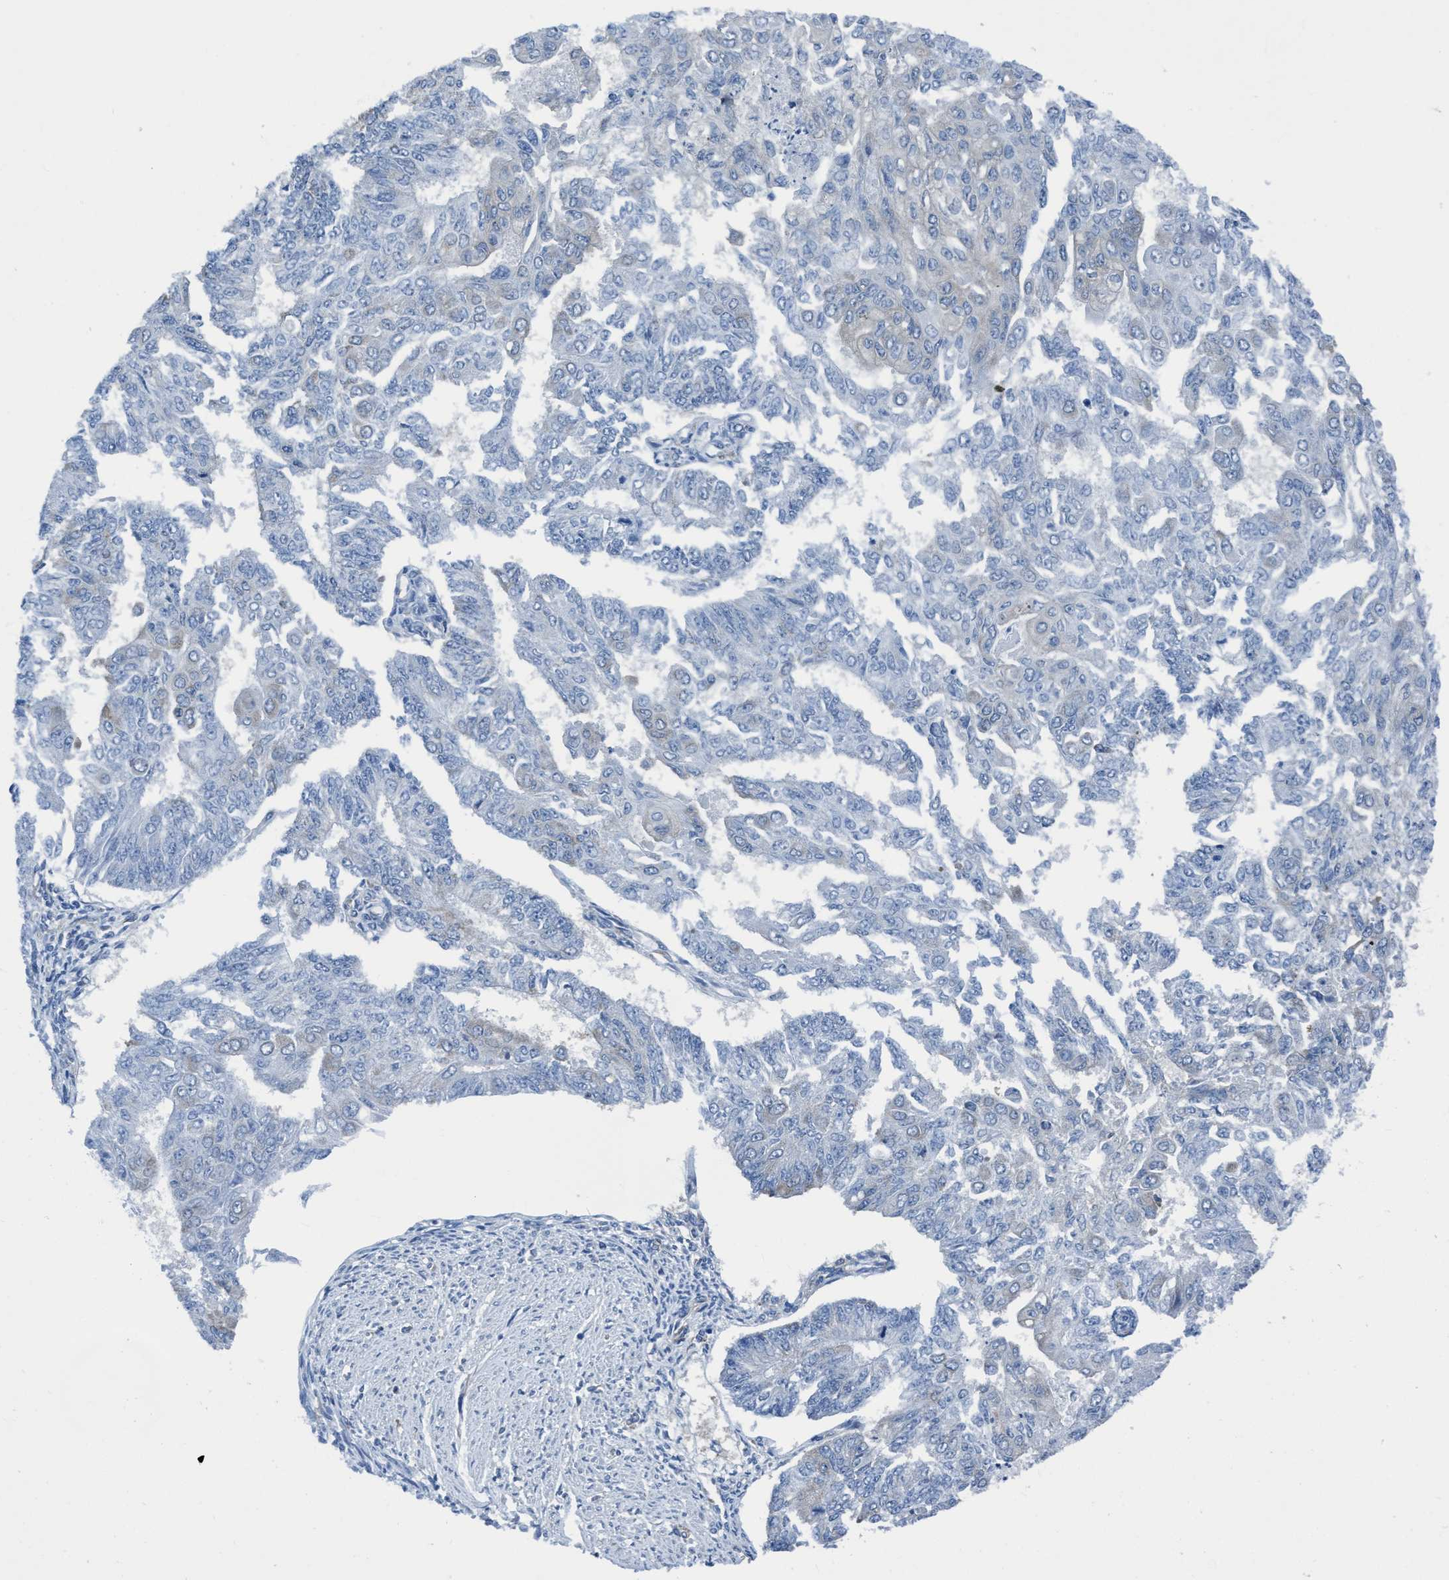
{"staining": {"intensity": "negative", "quantity": "none", "location": "none"}, "tissue": "endometrial cancer", "cell_type": "Tumor cells", "image_type": "cancer", "snomed": [{"axis": "morphology", "description": "Adenocarcinoma, NOS"}, {"axis": "topography", "description": "Endometrium"}], "caption": "Tumor cells show no significant protein staining in endometrial adenocarcinoma.", "gene": "NMT1", "patient": {"sex": "female", "age": 32}}